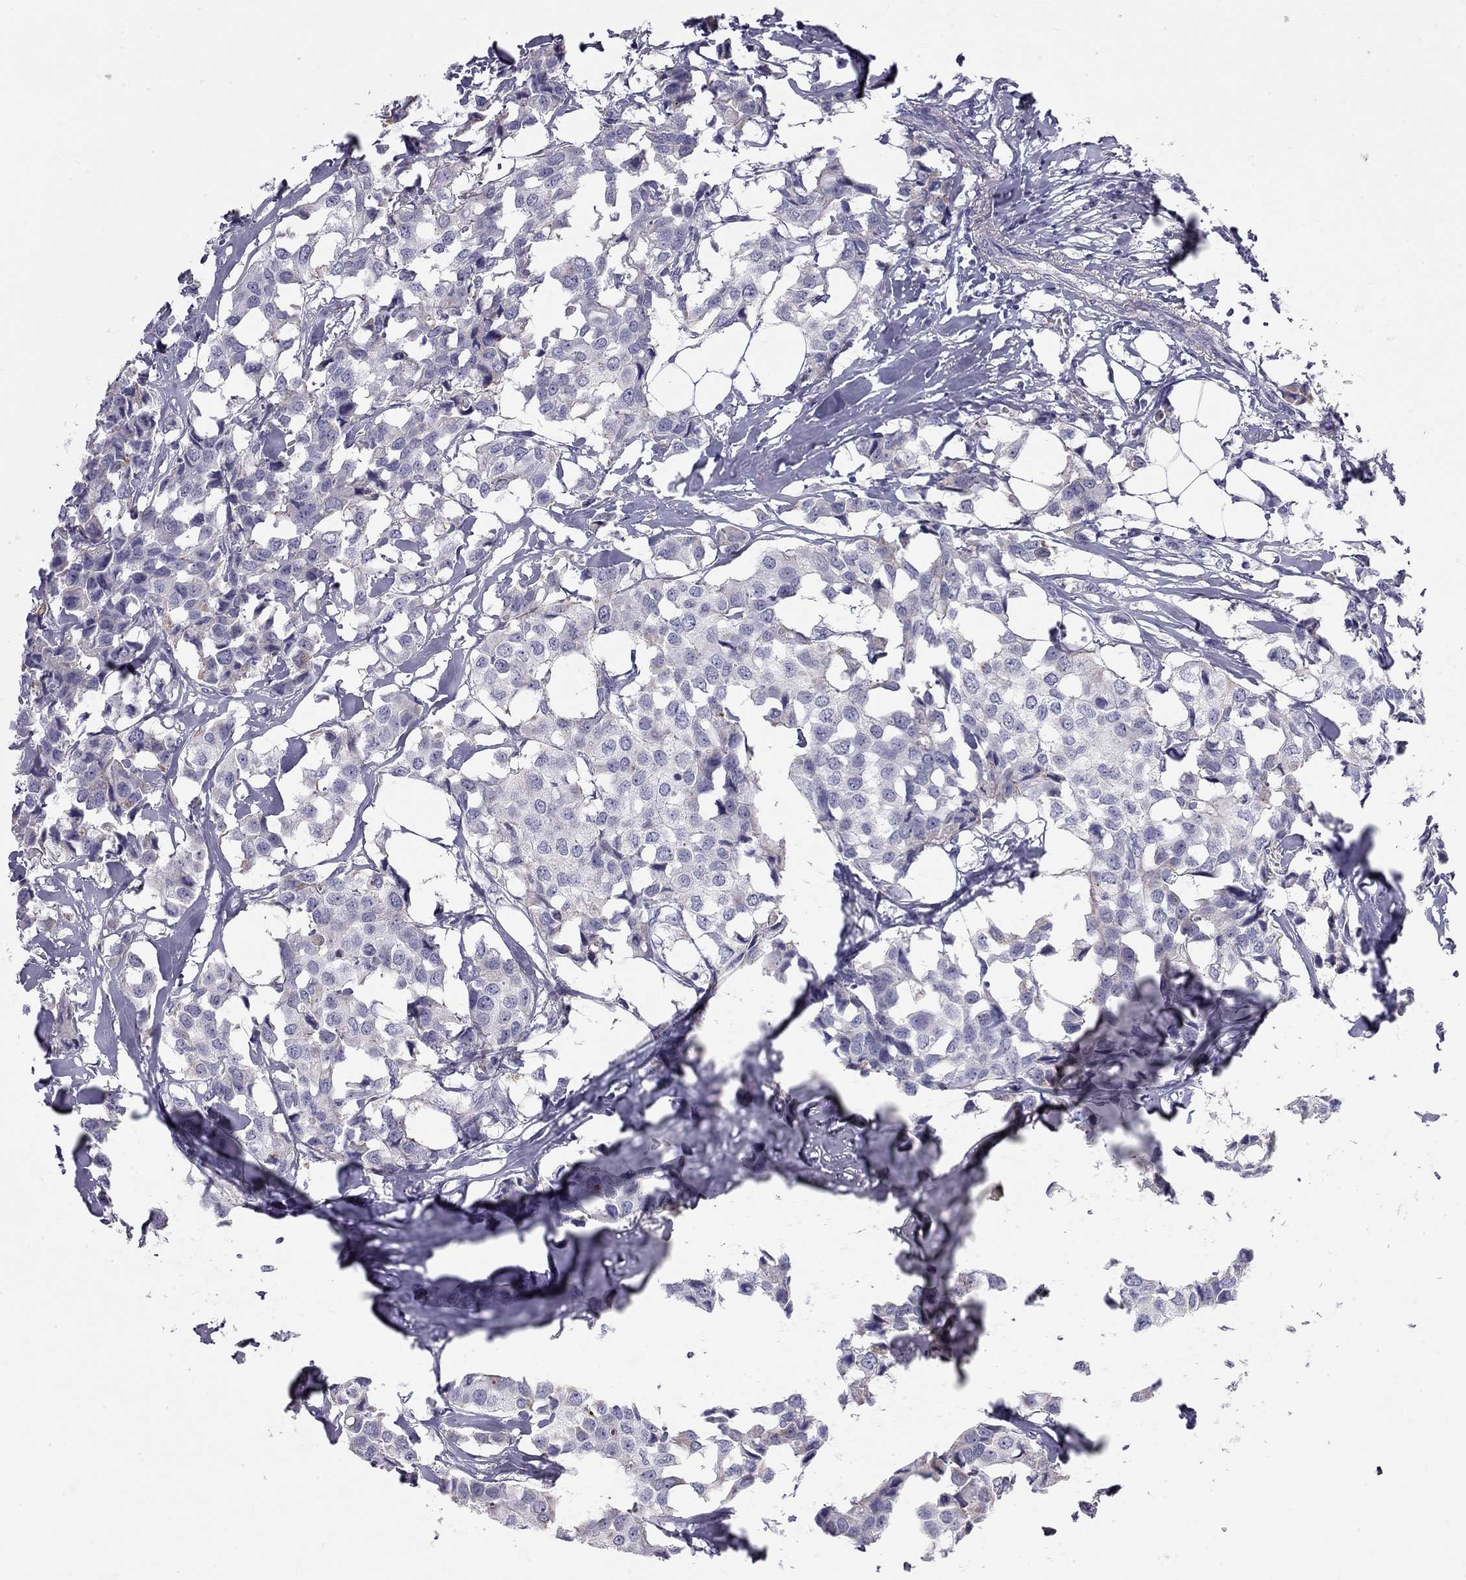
{"staining": {"intensity": "negative", "quantity": "none", "location": "none"}, "tissue": "breast cancer", "cell_type": "Tumor cells", "image_type": "cancer", "snomed": [{"axis": "morphology", "description": "Duct carcinoma"}, {"axis": "topography", "description": "Breast"}], "caption": "Immunohistochemical staining of human breast cancer (invasive ductal carcinoma) reveals no significant expression in tumor cells.", "gene": "TDRD6", "patient": {"sex": "female", "age": 80}}